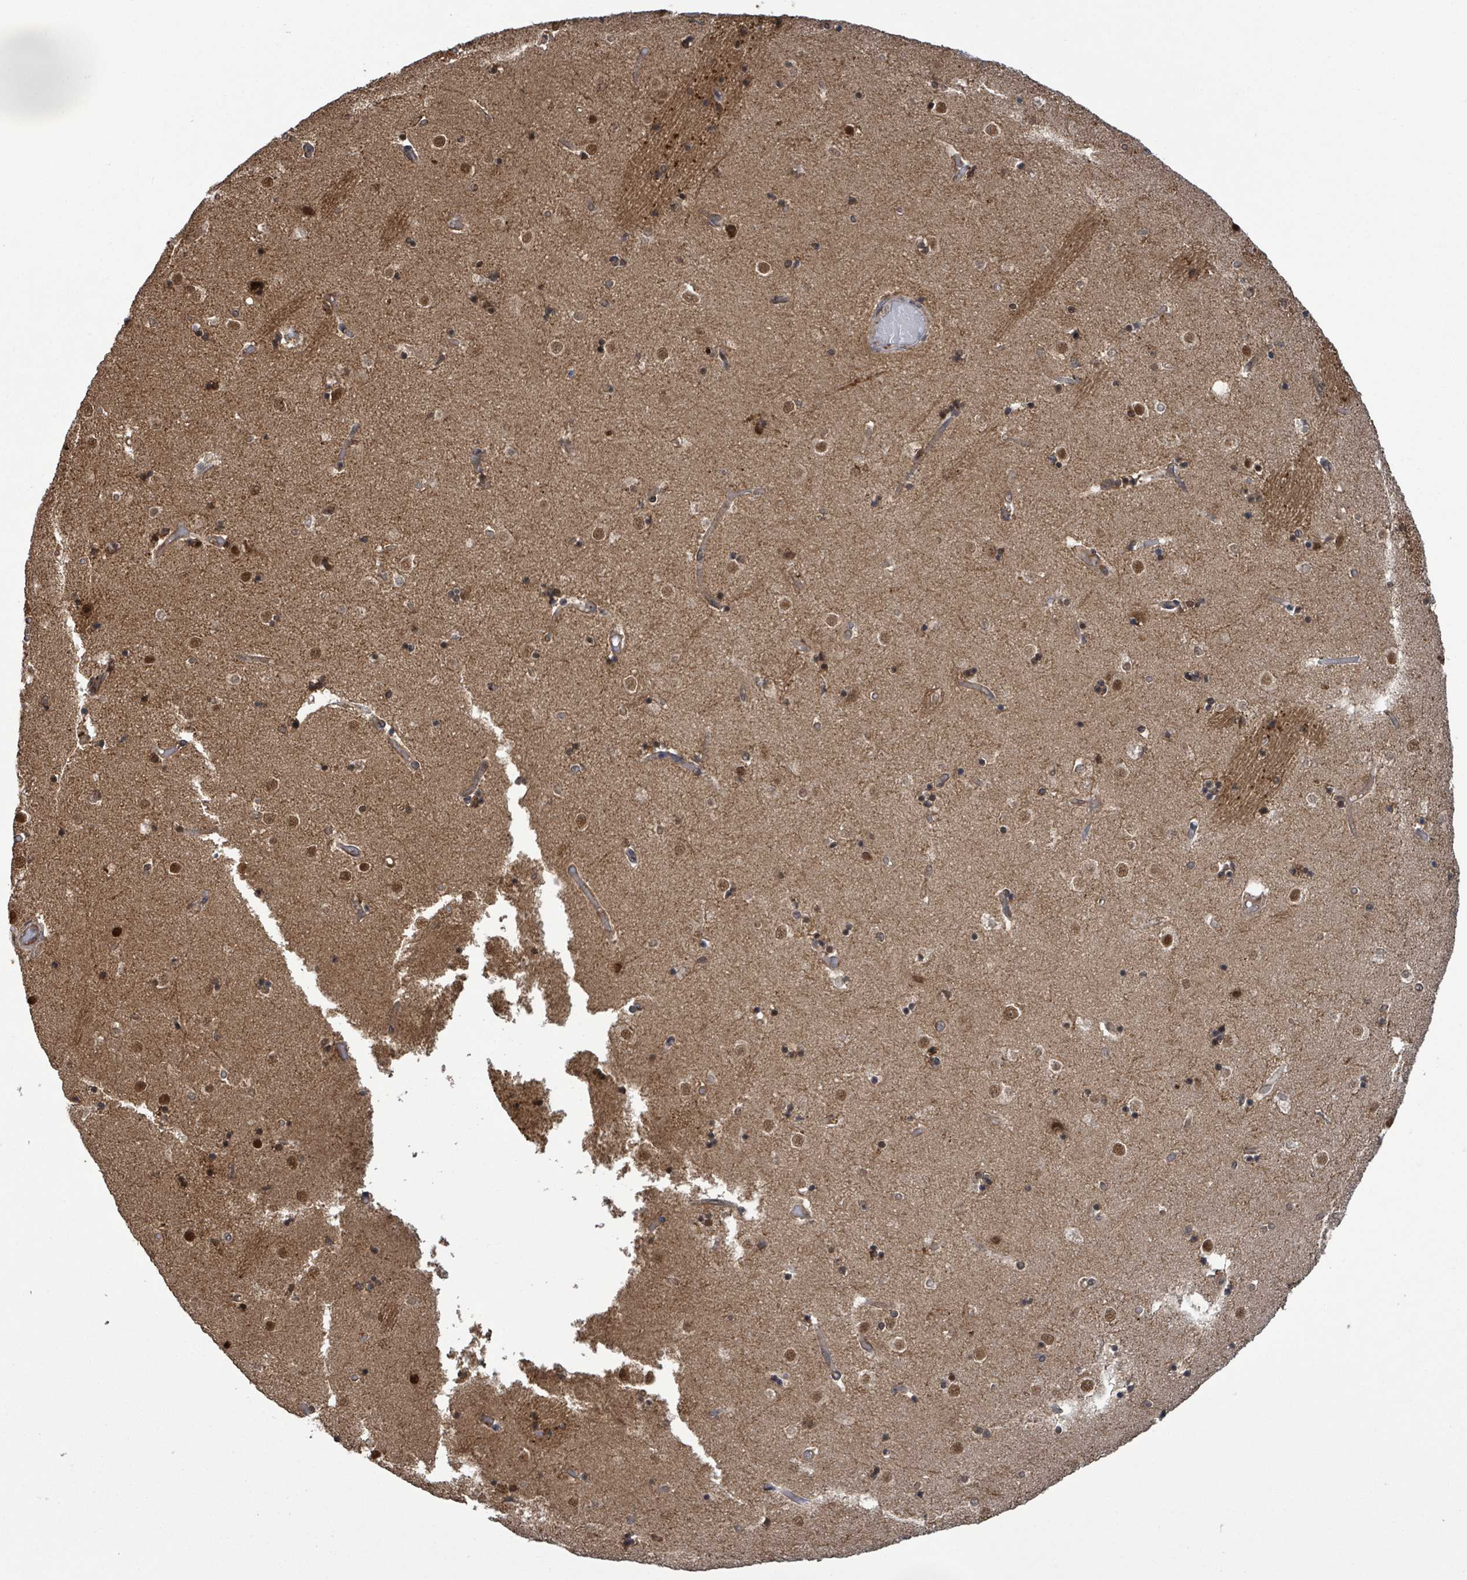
{"staining": {"intensity": "moderate", "quantity": "25%-75%", "location": "nuclear"}, "tissue": "caudate", "cell_type": "Glial cells", "image_type": "normal", "snomed": [{"axis": "morphology", "description": "Normal tissue, NOS"}, {"axis": "topography", "description": "Lateral ventricle wall"}], "caption": "DAB (3,3'-diaminobenzidine) immunohistochemical staining of benign caudate displays moderate nuclear protein staining in about 25%-75% of glial cells. The protein of interest is shown in brown color, while the nuclei are stained blue.", "gene": "ENSG00000256500", "patient": {"sex": "female", "age": 52}}